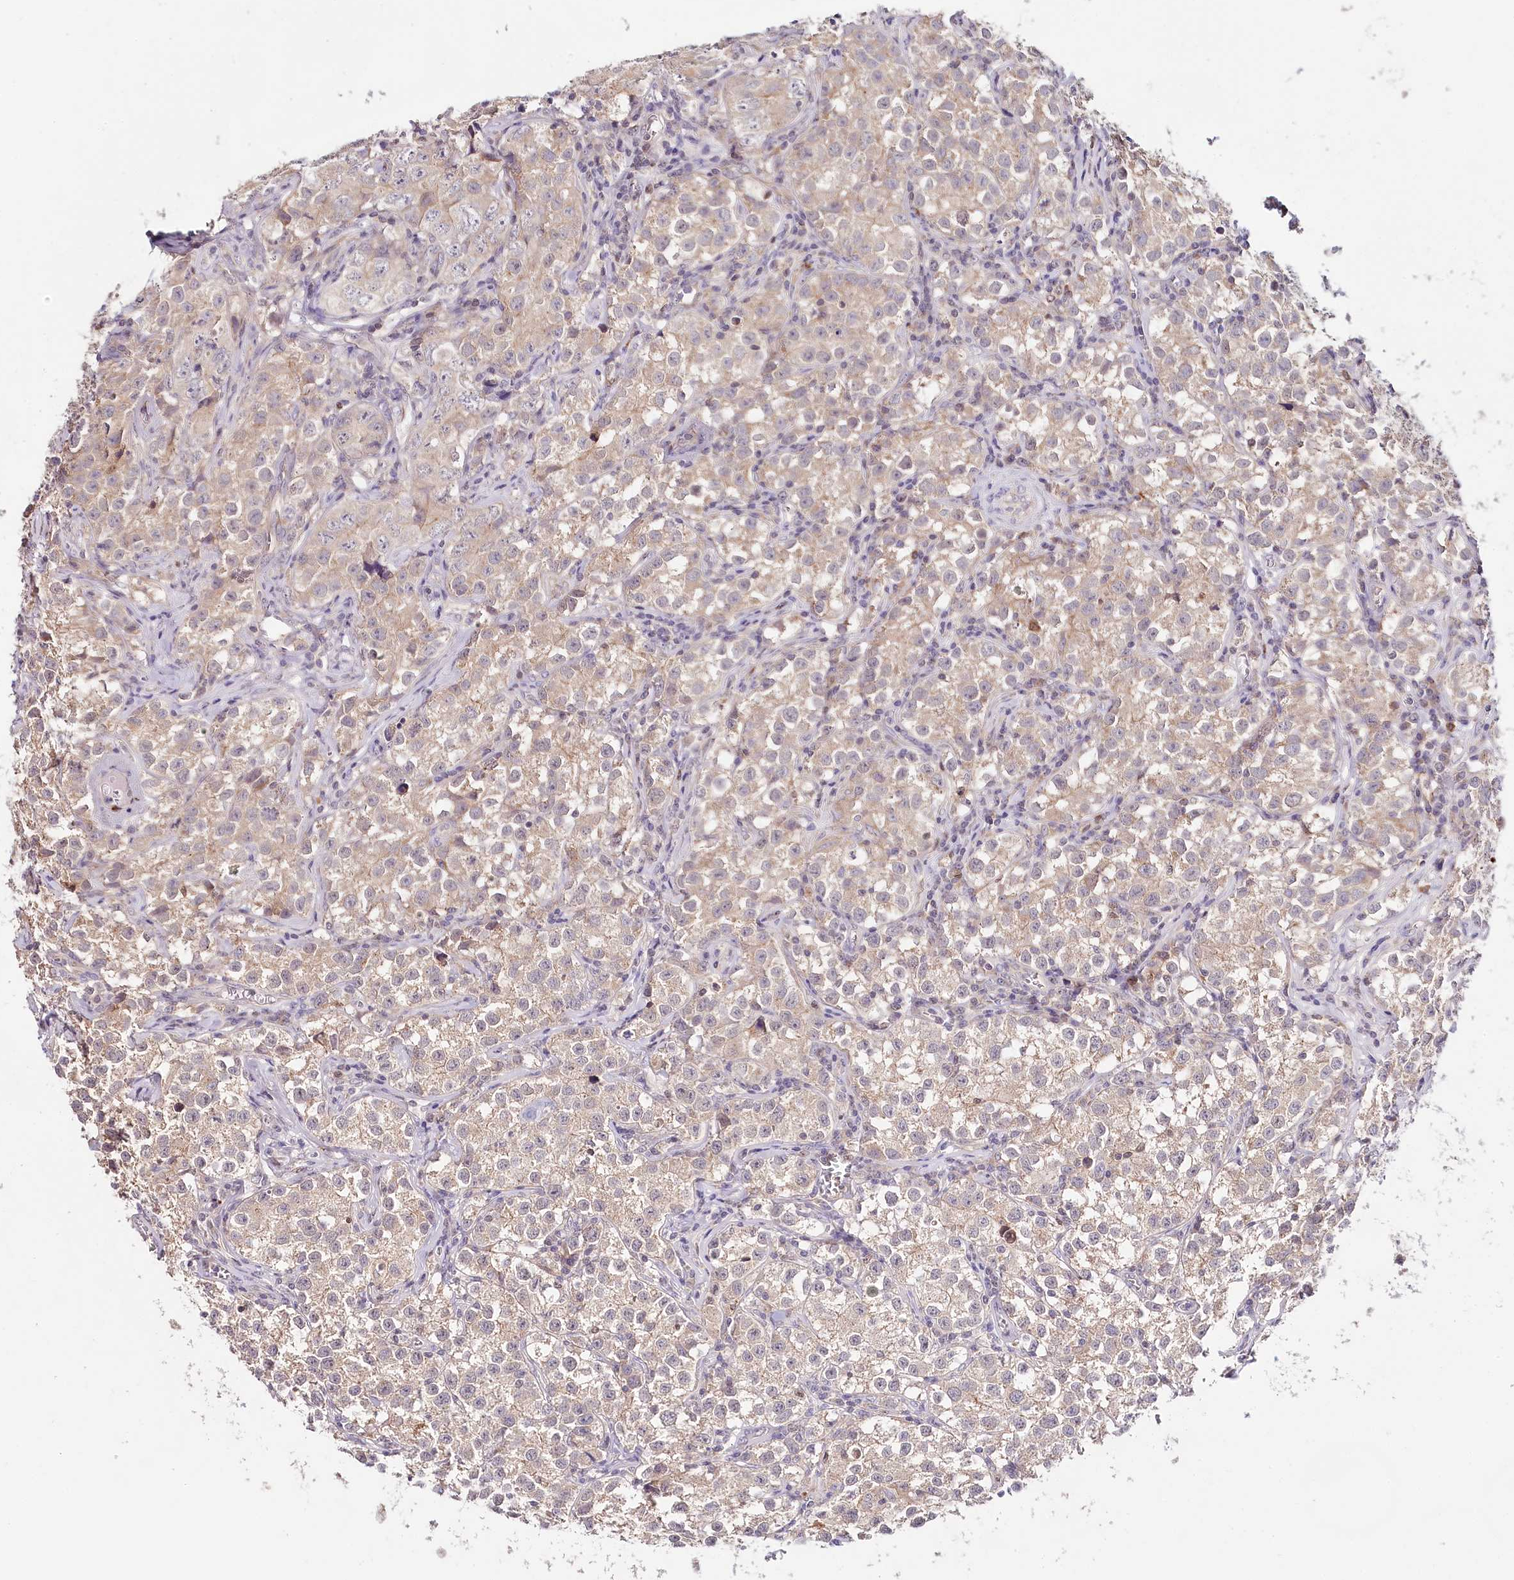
{"staining": {"intensity": "weak", "quantity": "<25%", "location": "cytoplasmic/membranous"}, "tissue": "testis cancer", "cell_type": "Tumor cells", "image_type": "cancer", "snomed": [{"axis": "morphology", "description": "Seminoma, NOS"}, {"axis": "morphology", "description": "Carcinoma, Embryonal, NOS"}, {"axis": "topography", "description": "Testis"}], "caption": "Photomicrograph shows no protein positivity in tumor cells of testis seminoma tissue.", "gene": "DAPK1", "patient": {"sex": "male", "age": 43}}